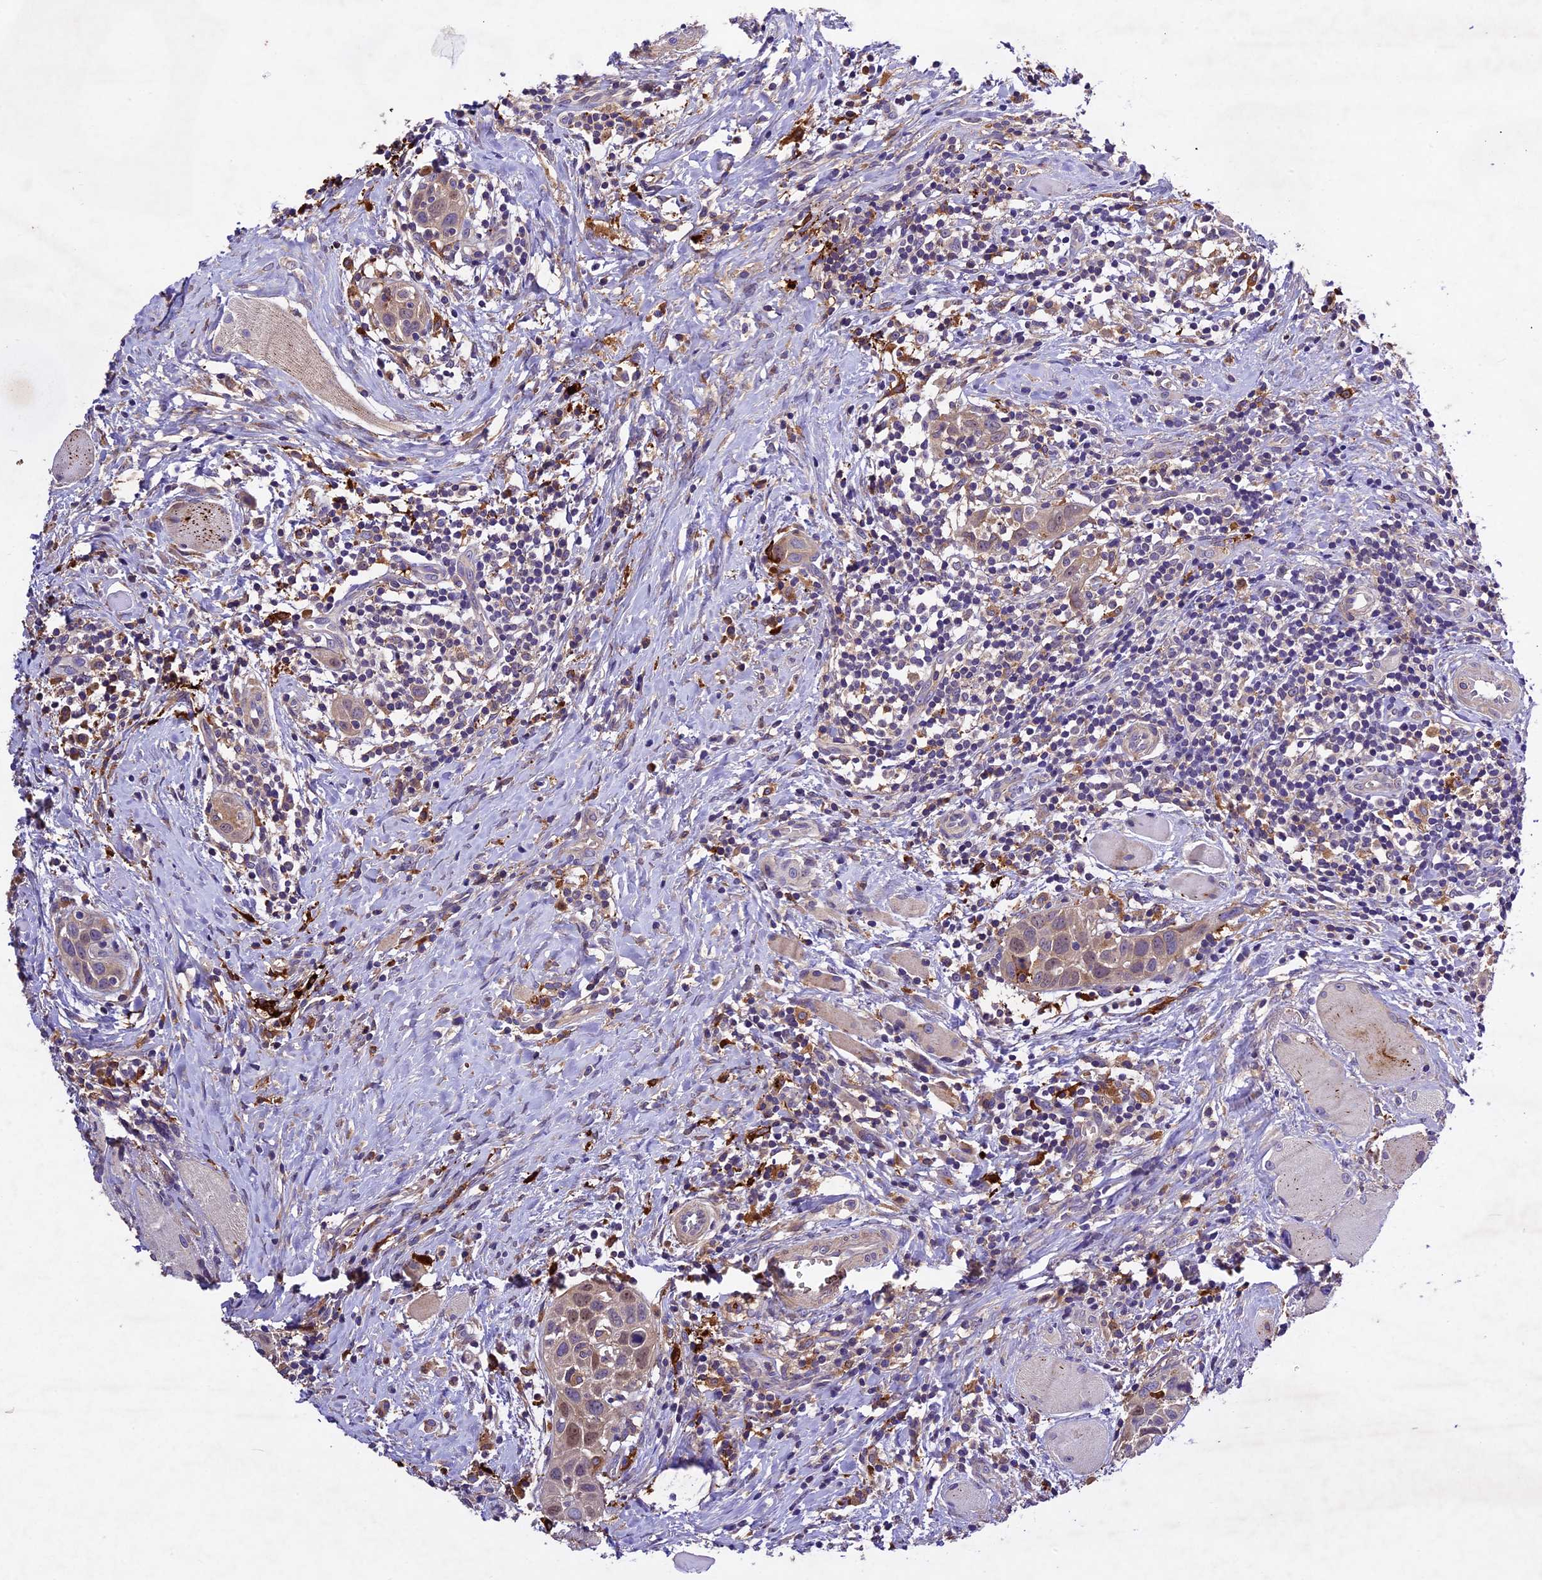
{"staining": {"intensity": "weak", "quantity": "<25%", "location": "cytoplasmic/membranous,nuclear"}, "tissue": "head and neck cancer", "cell_type": "Tumor cells", "image_type": "cancer", "snomed": [{"axis": "morphology", "description": "Squamous cell carcinoma, NOS"}, {"axis": "topography", "description": "Oral tissue"}, {"axis": "topography", "description": "Head-Neck"}], "caption": "IHC of human squamous cell carcinoma (head and neck) exhibits no expression in tumor cells. (DAB IHC, high magnification).", "gene": "CILP2", "patient": {"sex": "female", "age": 50}}